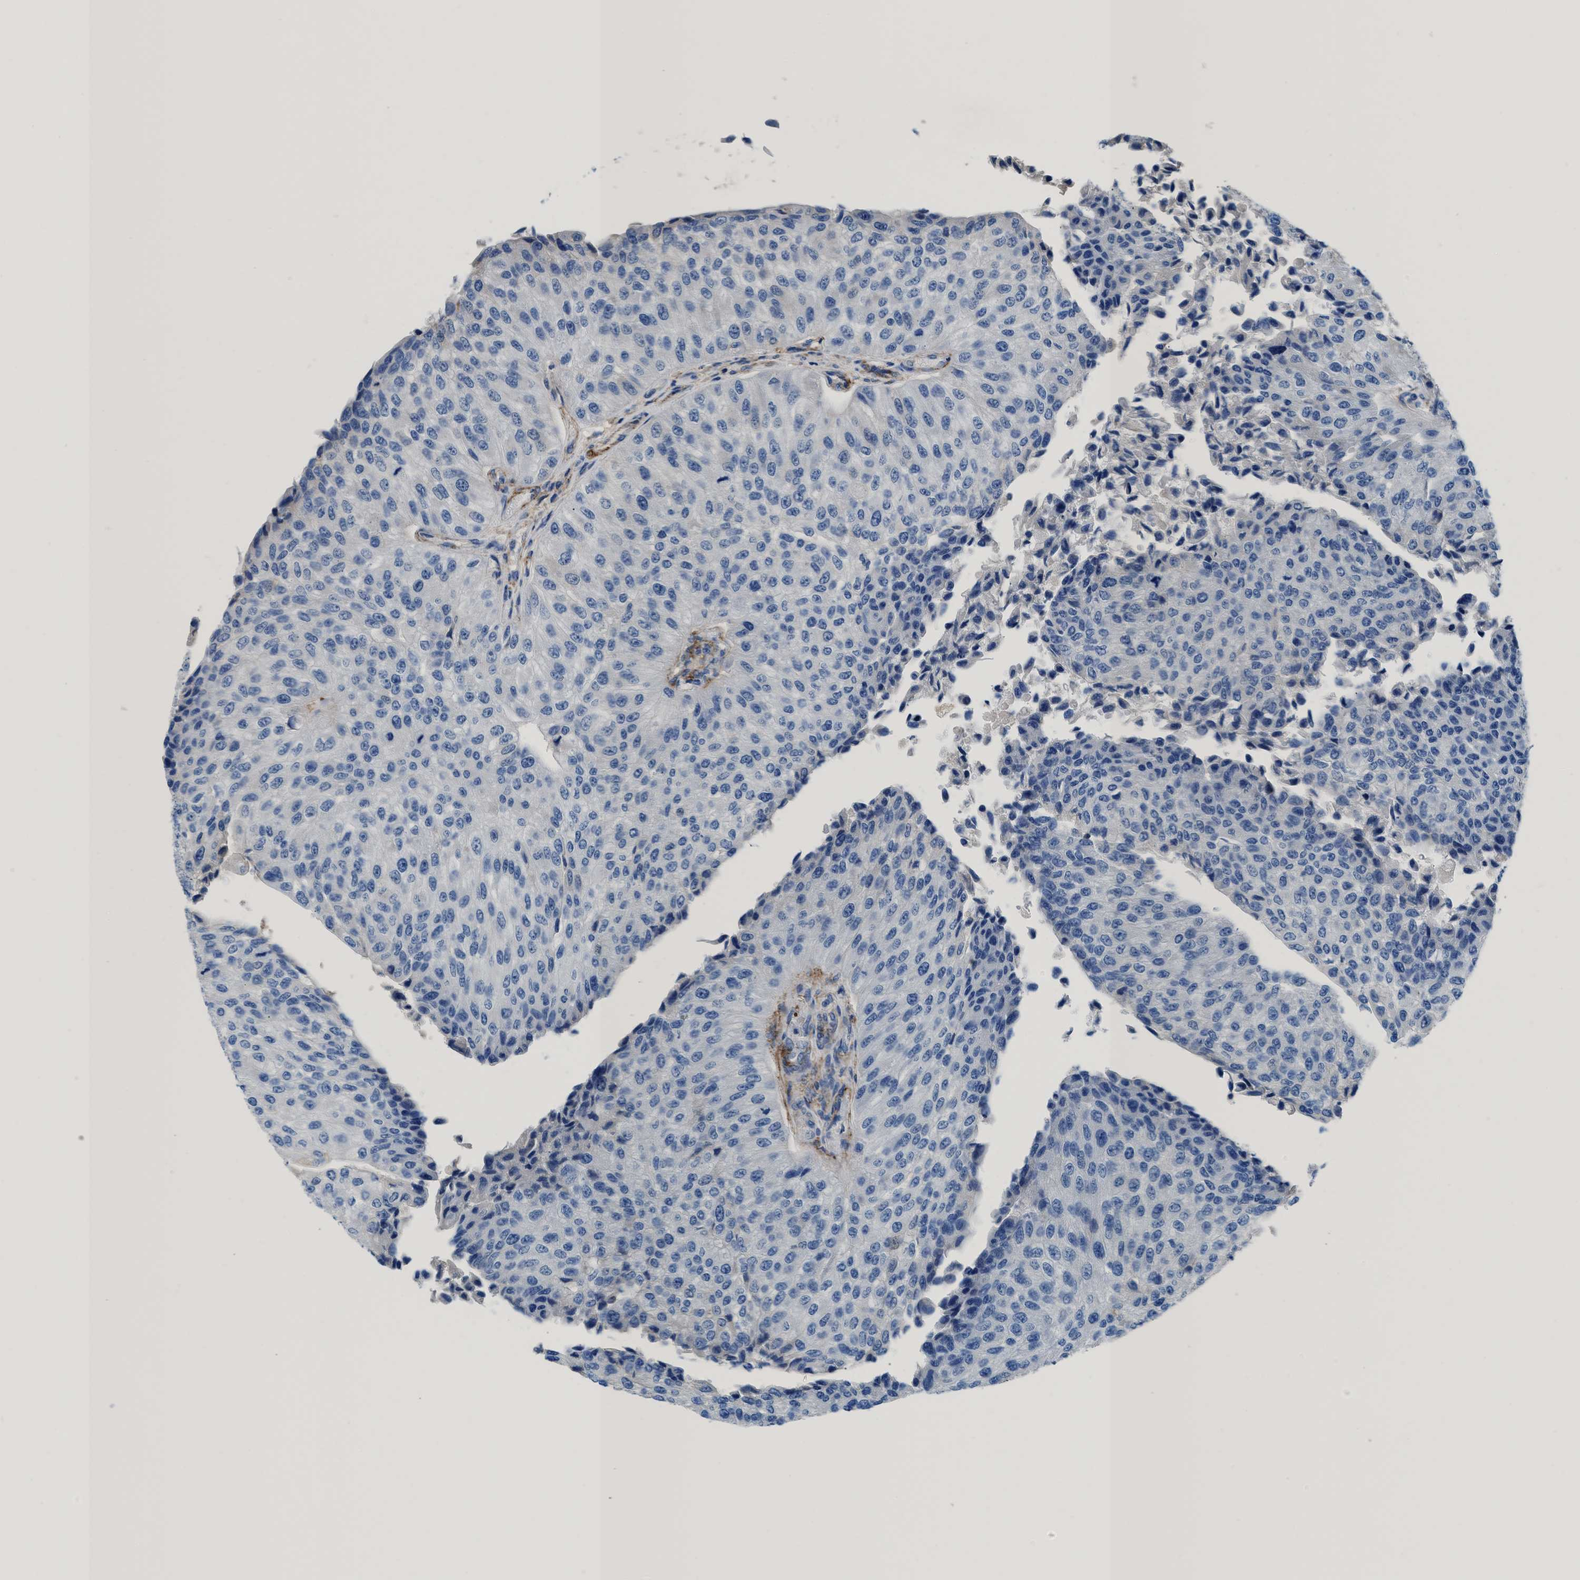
{"staining": {"intensity": "negative", "quantity": "none", "location": "none"}, "tissue": "urothelial cancer", "cell_type": "Tumor cells", "image_type": "cancer", "snomed": [{"axis": "morphology", "description": "Urothelial carcinoma, High grade"}, {"axis": "topography", "description": "Kidney"}, {"axis": "topography", "description": "Urinary bladder"}], "caption": "Urothelial carcinoma (high-grade) was stained to show a protein in brown. There is no significant staining in tumor cells.", "gene": "KCNQ4", "patient": {"sex": "male", "age": 77}}